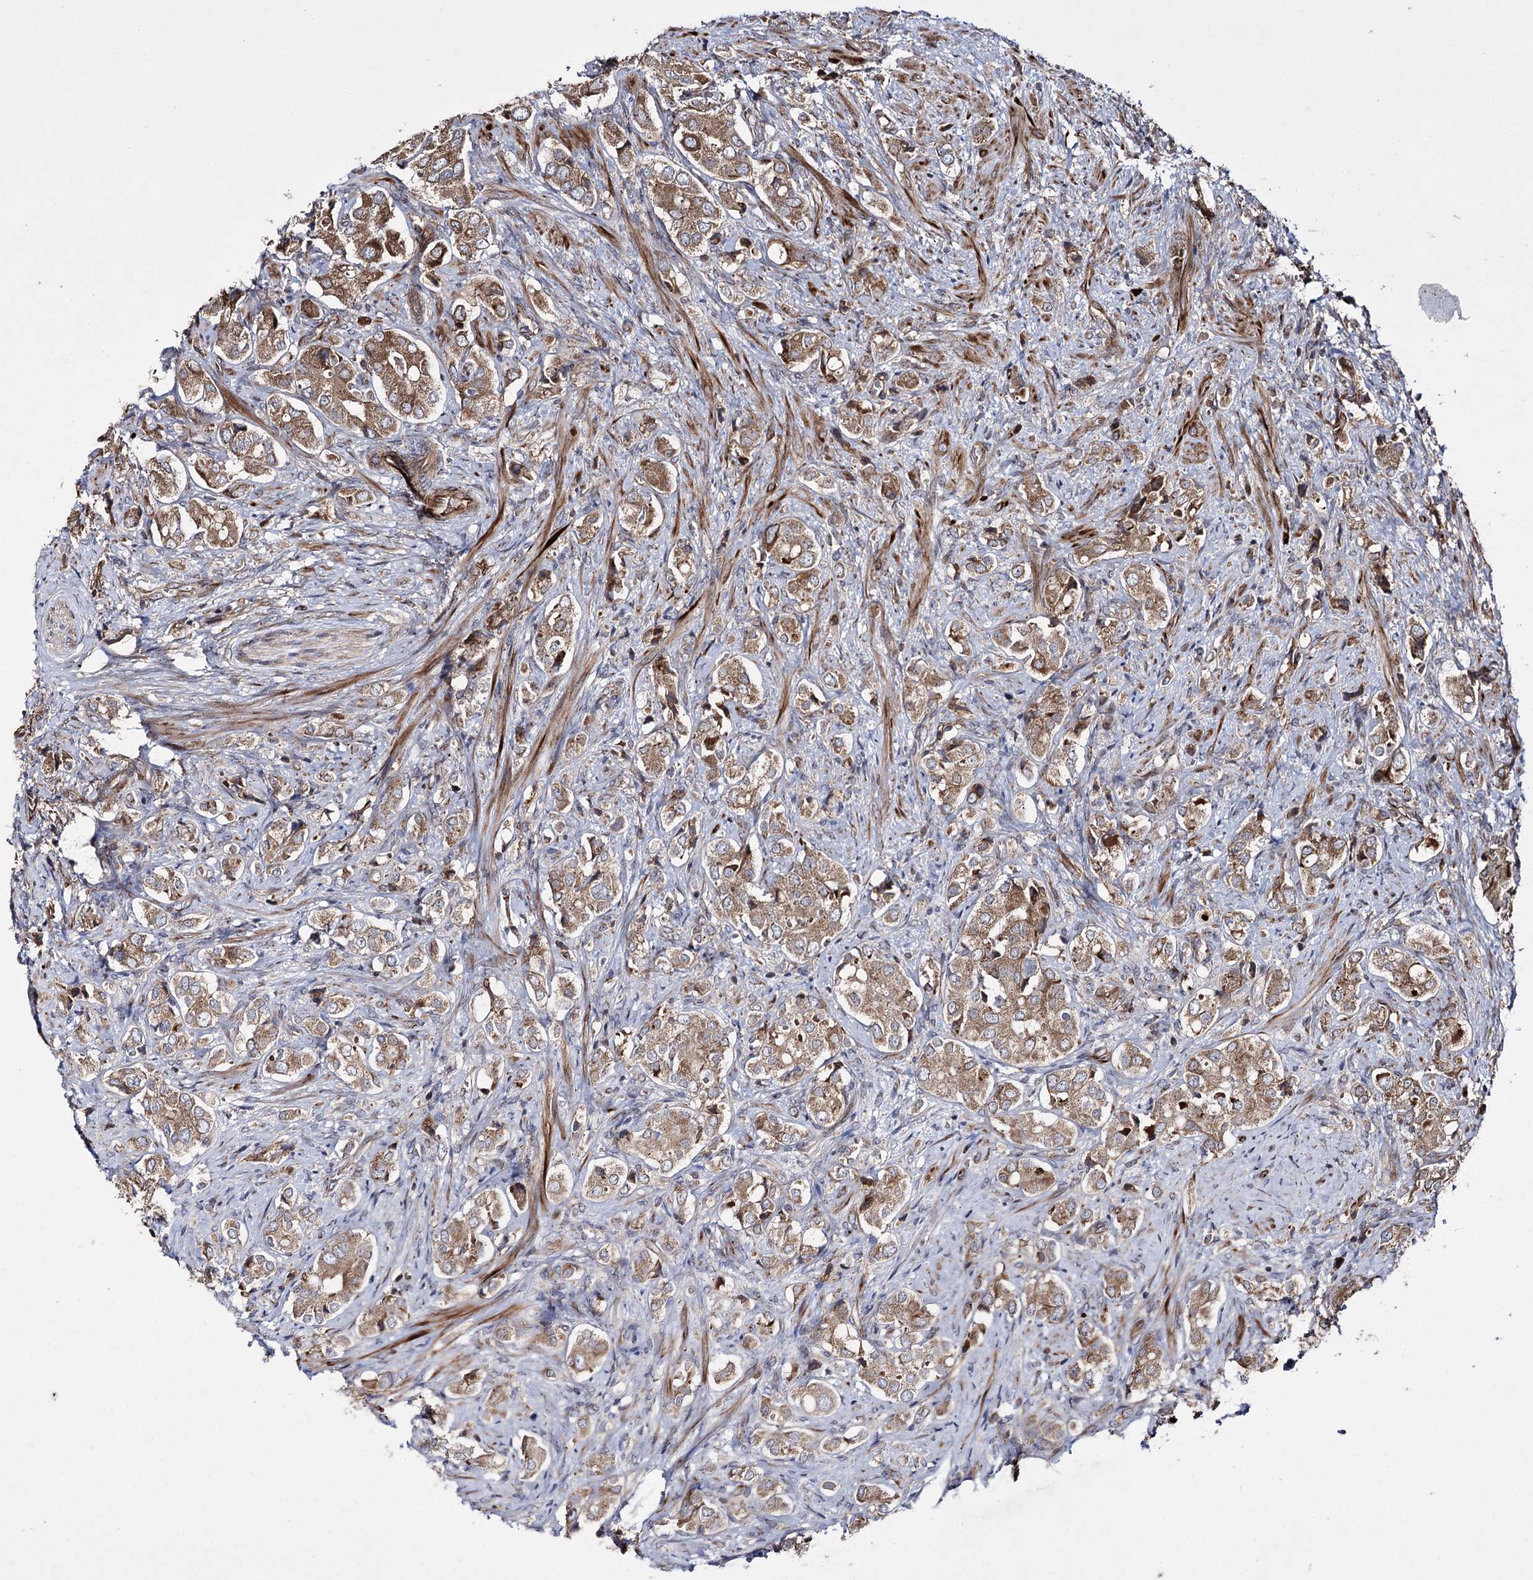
{"staining": {"intensity": "moderate", "quantity": ">75%", "location": "cytoplasmic/membranous"}, "tissue": "prostate cancer", "cell_type": "Tumor cells", "image_type": "cancer", "snomed": [{"axis": "morphology", "description": "Adenocarcinoma, High grade"}, {"axis": "topography", "description": "Prostate"}], "caption": "Moderate cytoplasmic/membranous protein staining is appreciated in about >75% of tumor cells in prostate cancer.", "gene": "HECTD2", "patient": {"sex": "male", "age": 65}}